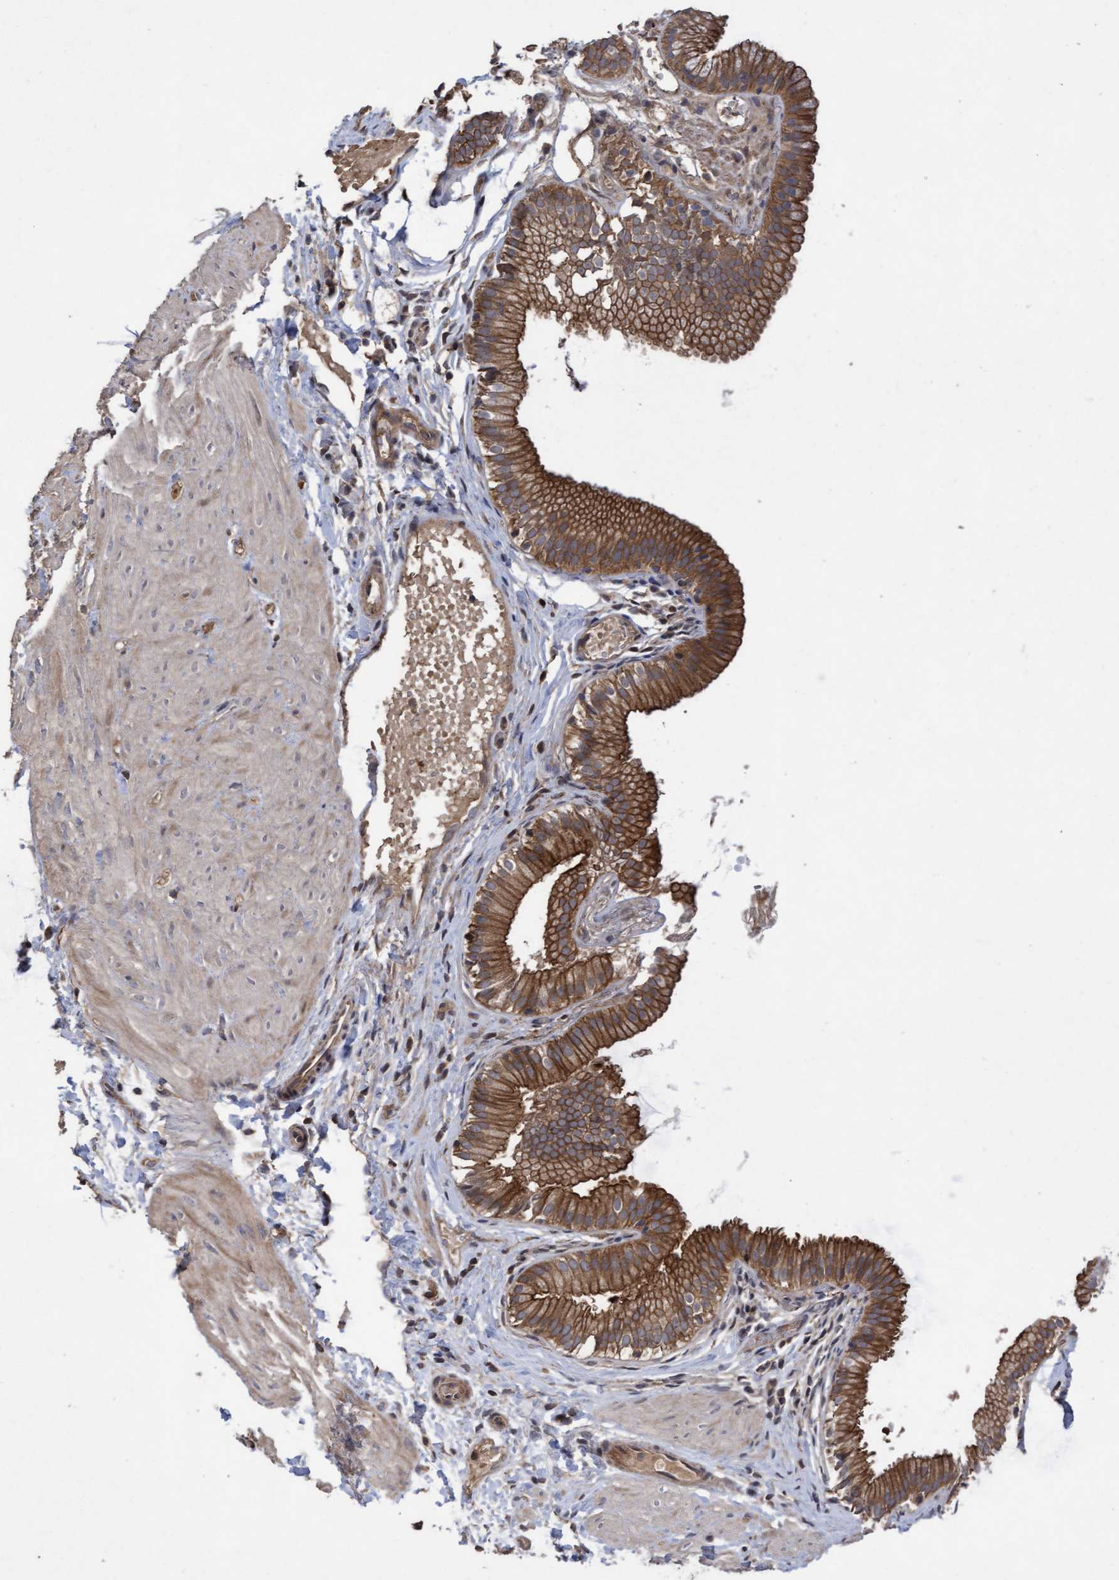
{"staining": {"intensity": "strong", "quantity": ">75%", "location": "cytoplasmic/membranous"}, "tissue": "gallbladder", "cell_type": "Glandular cells", "image_type": "normal", "snomed": [{"axis": "morphology", "description": "Normal tissue, NOS"}, {"axis": "topography", "description": "Gallbladder"}], "caption": "Strong cytoplasmic/membranous protein positivity is present in about >75% of glandular cells in gallbladder.", "gene": "COBL", "patient": {"sex": "female", "age": 26}}